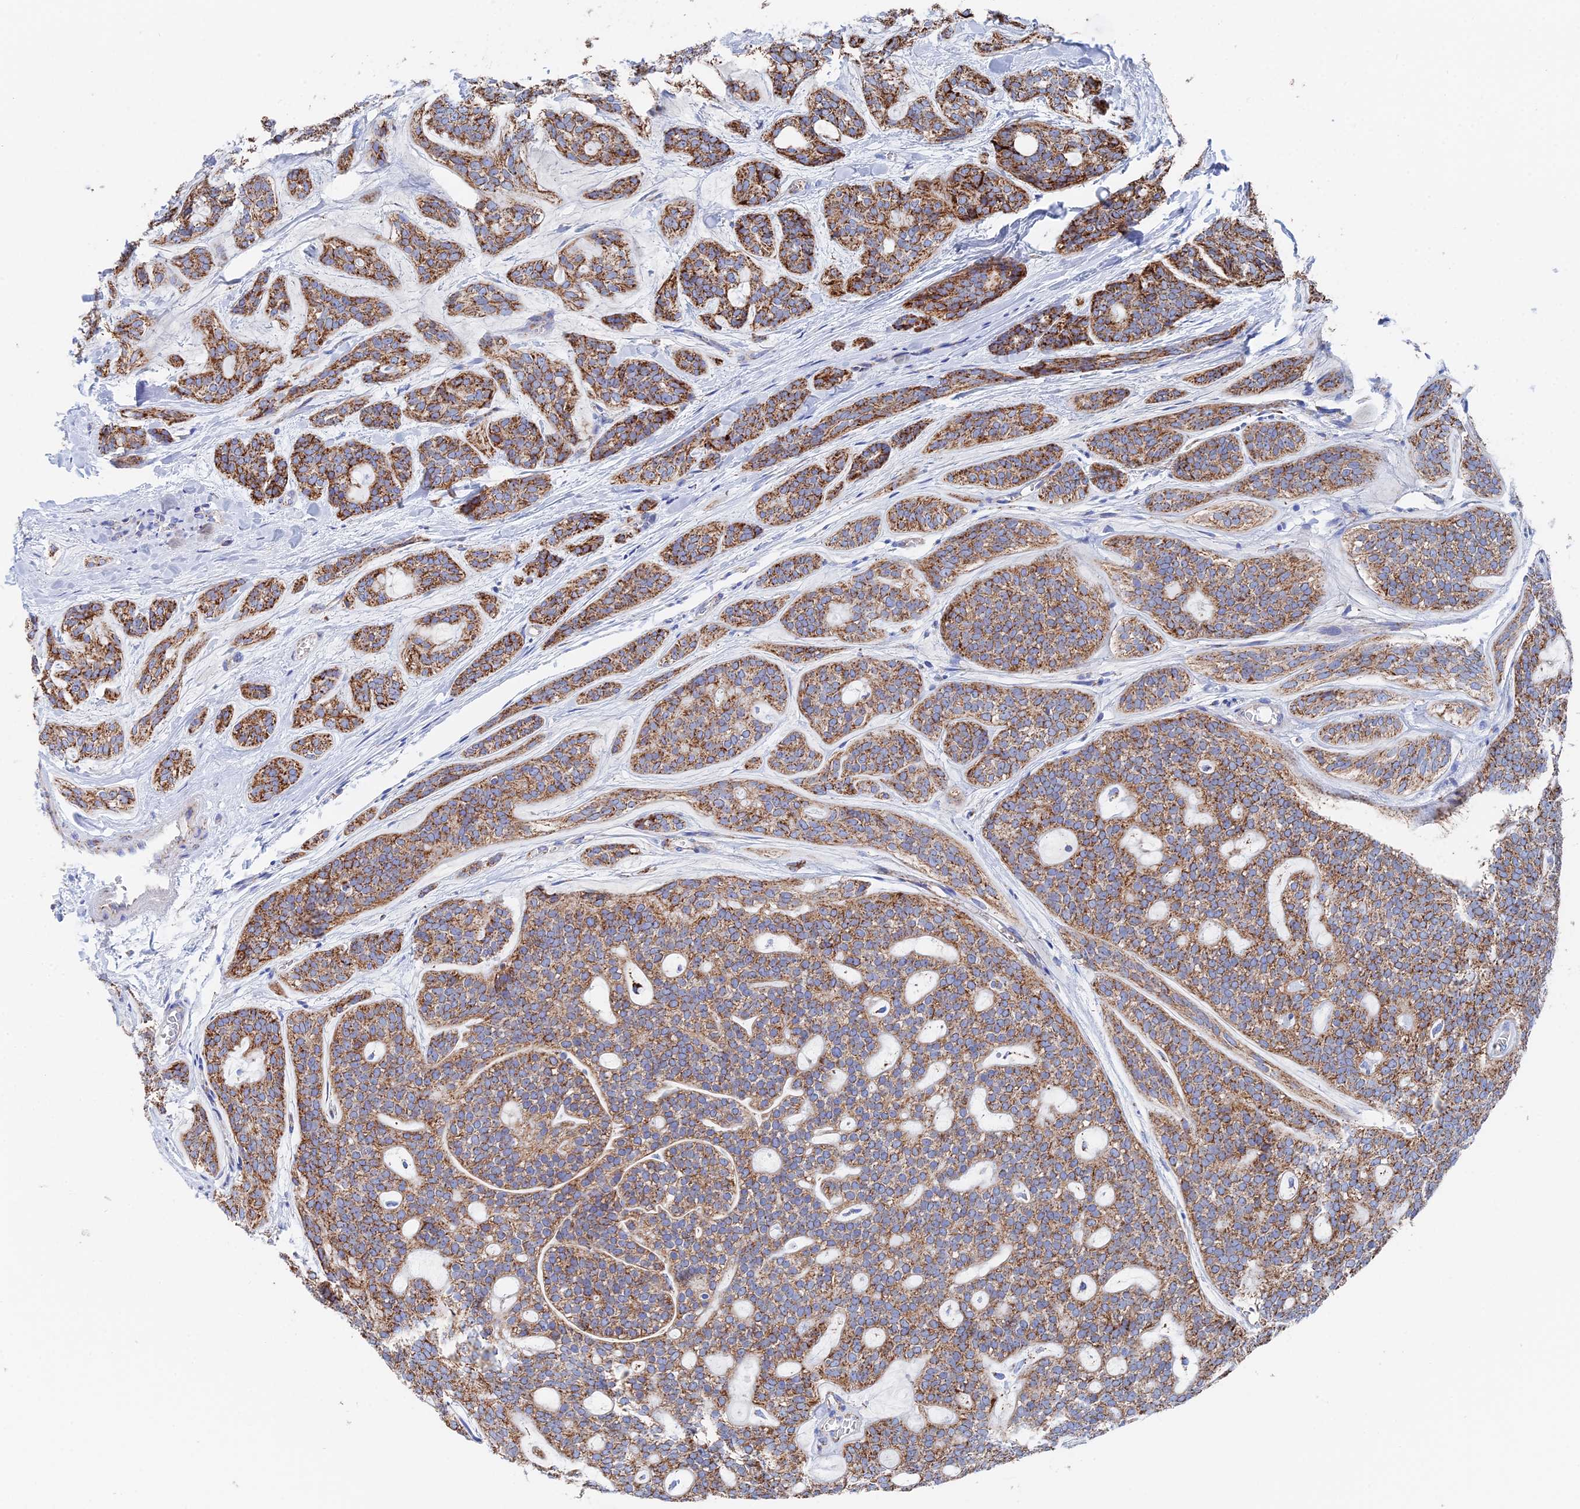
{"staining": {"intensity": "strong", "quantity": ">75%", "location": "cytoplasmic/membranous"}, "tissue": "head and neck cancer", "cell_type": "Tumor cells", "image_type": "cancer", "snomed": [{"axis": "morphology", "description": "Adenocarcinoma, NOS"}, {"axis": "topography", "description": "Head-Neck"}], "caption": "A histopathology image of head and neck adenocarcinoma stained for a protein reveals strong cytoplasmic/membranous brown staining in tumor cells.", "gene": "IFT80", "patient": {"sex": "male", "age": 66}}